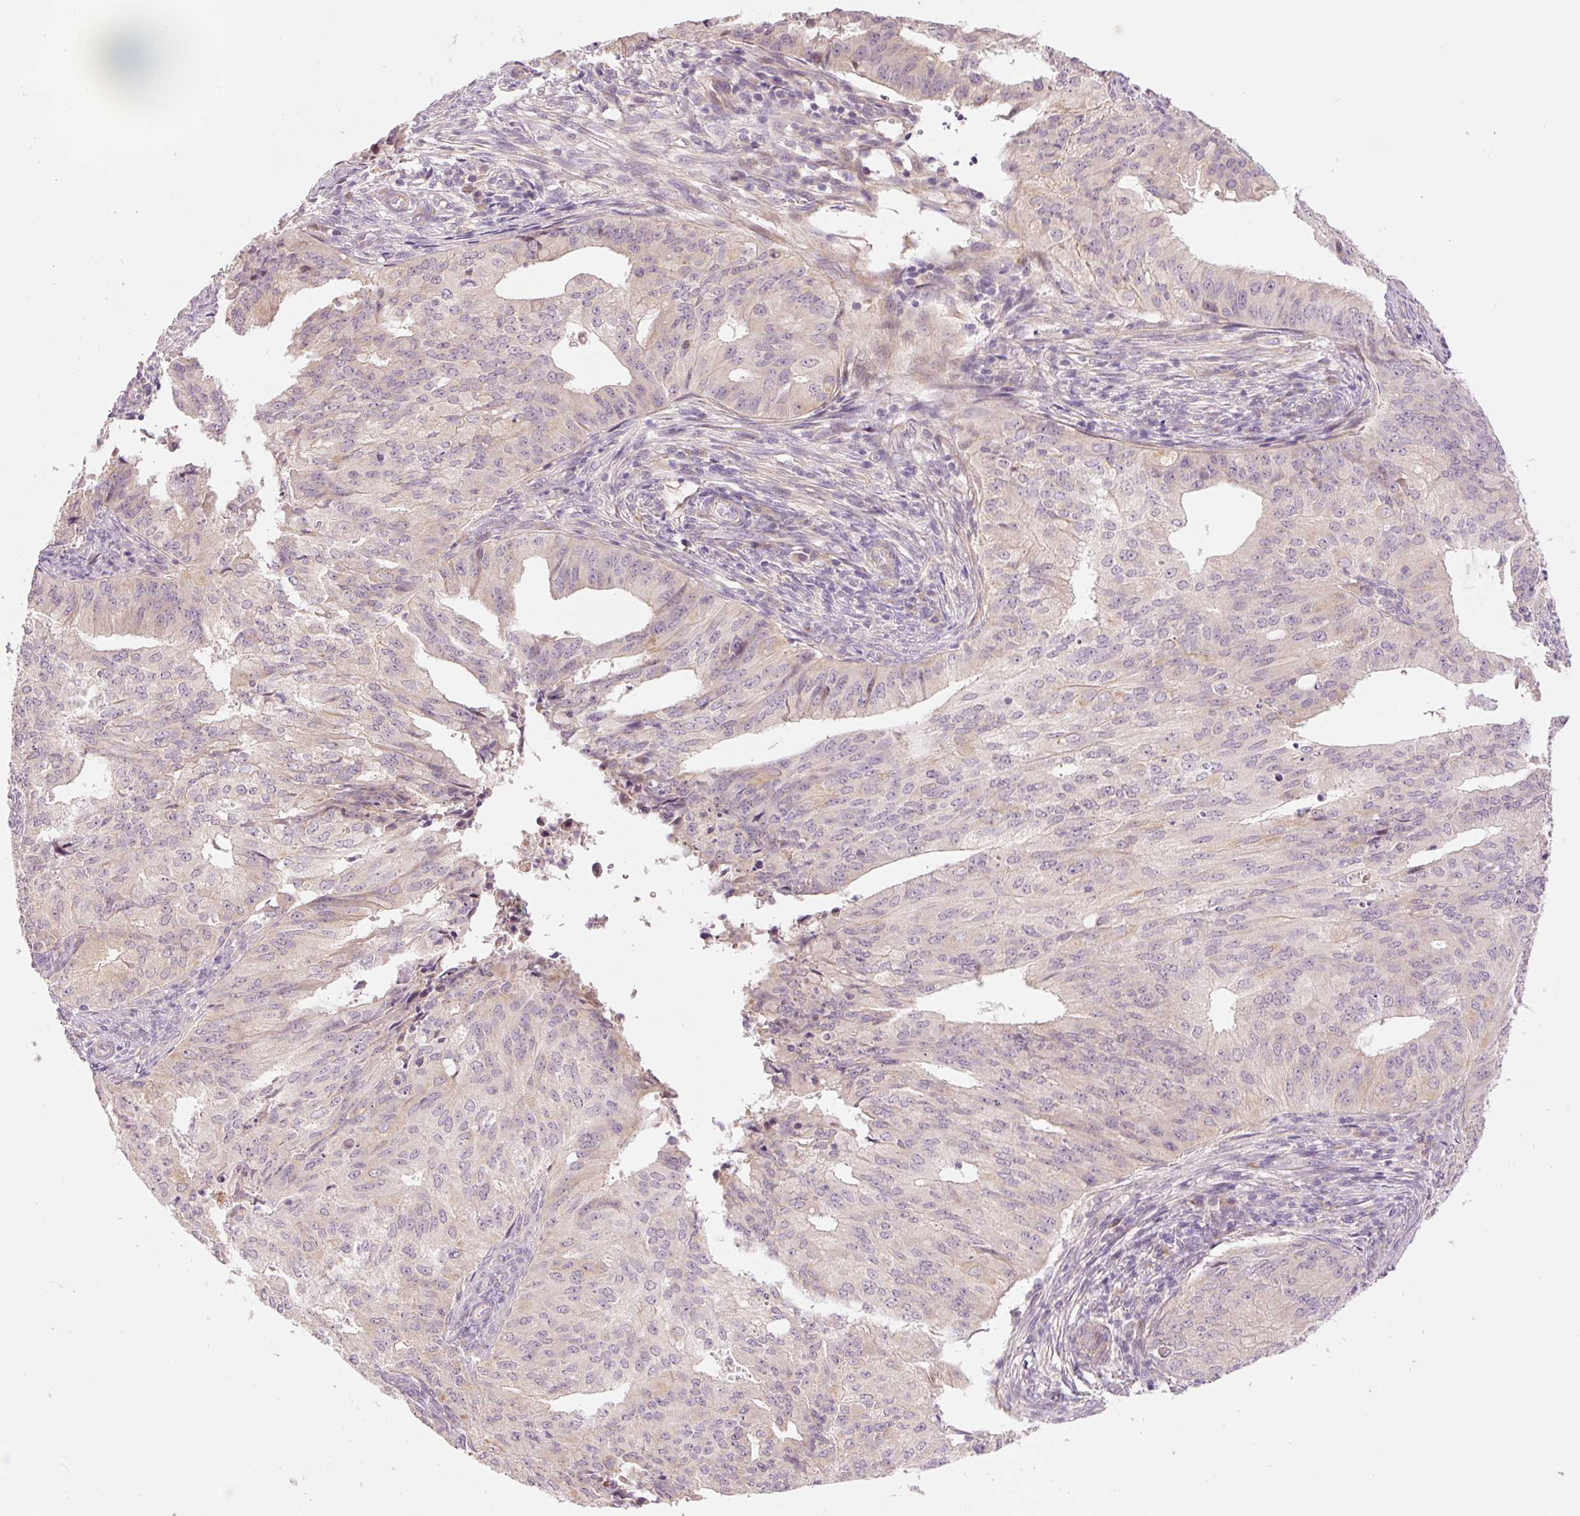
{"staining": {"intensity": "negative", "quantity": "none", "location": "none"}, "tissue": "endometrial cancer", "cell_type": "Tumor cells", "image_type": "cancer", "snomed": [{"axis": "morphology", "description": "Adenocarcinoma, NOS"}, {"axis": "topography", "description": "Endometrium"}], "caption": "This is an immunohistochemistry (IHC) micrograph of endometrial adenocarcinoma. There is no expression in tumor cells.", "gene": "SLC29A3", "patient": {"sex": "female", "age": 50}}